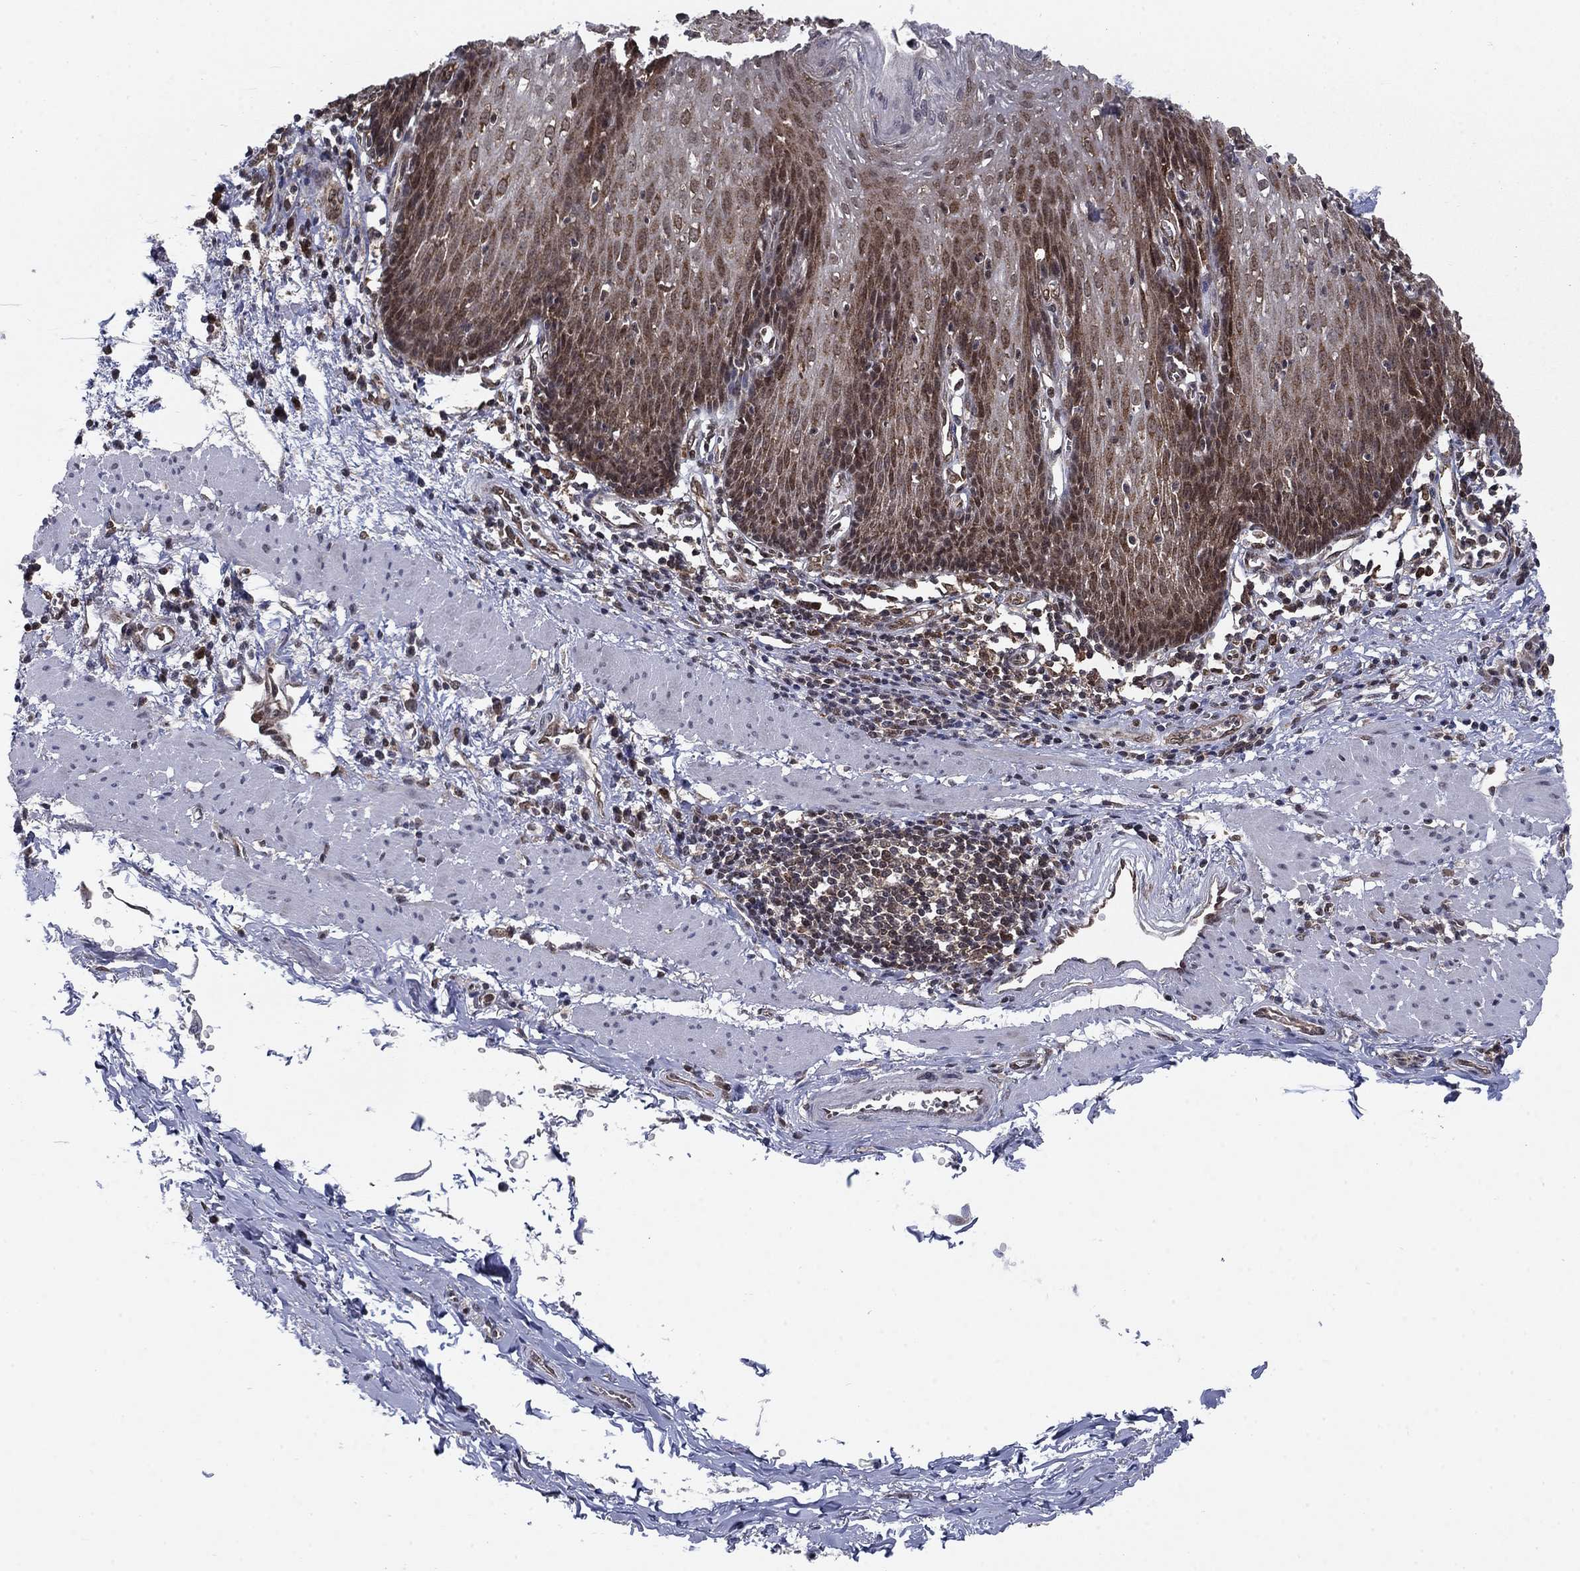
{"staining": {"intensity": "strong", "quantity": "<25%", "location": "nuclear"}, "tissue": "esophagus", "cell_type": "Squamous epithelial cells", "image_type": "normal", "snomed": [{"axis": "morphology", "description": "Normal tissue, NOS"}, {"axis": "topography", "description": "Esophagus"}], "caption": "The immunohistochemical stain labels strong nuclear staining in squamous epithelial cells of unremarkable esophagus.", "gene": "DNAJA1", "patient": {"sex": "male", "age": 57}}